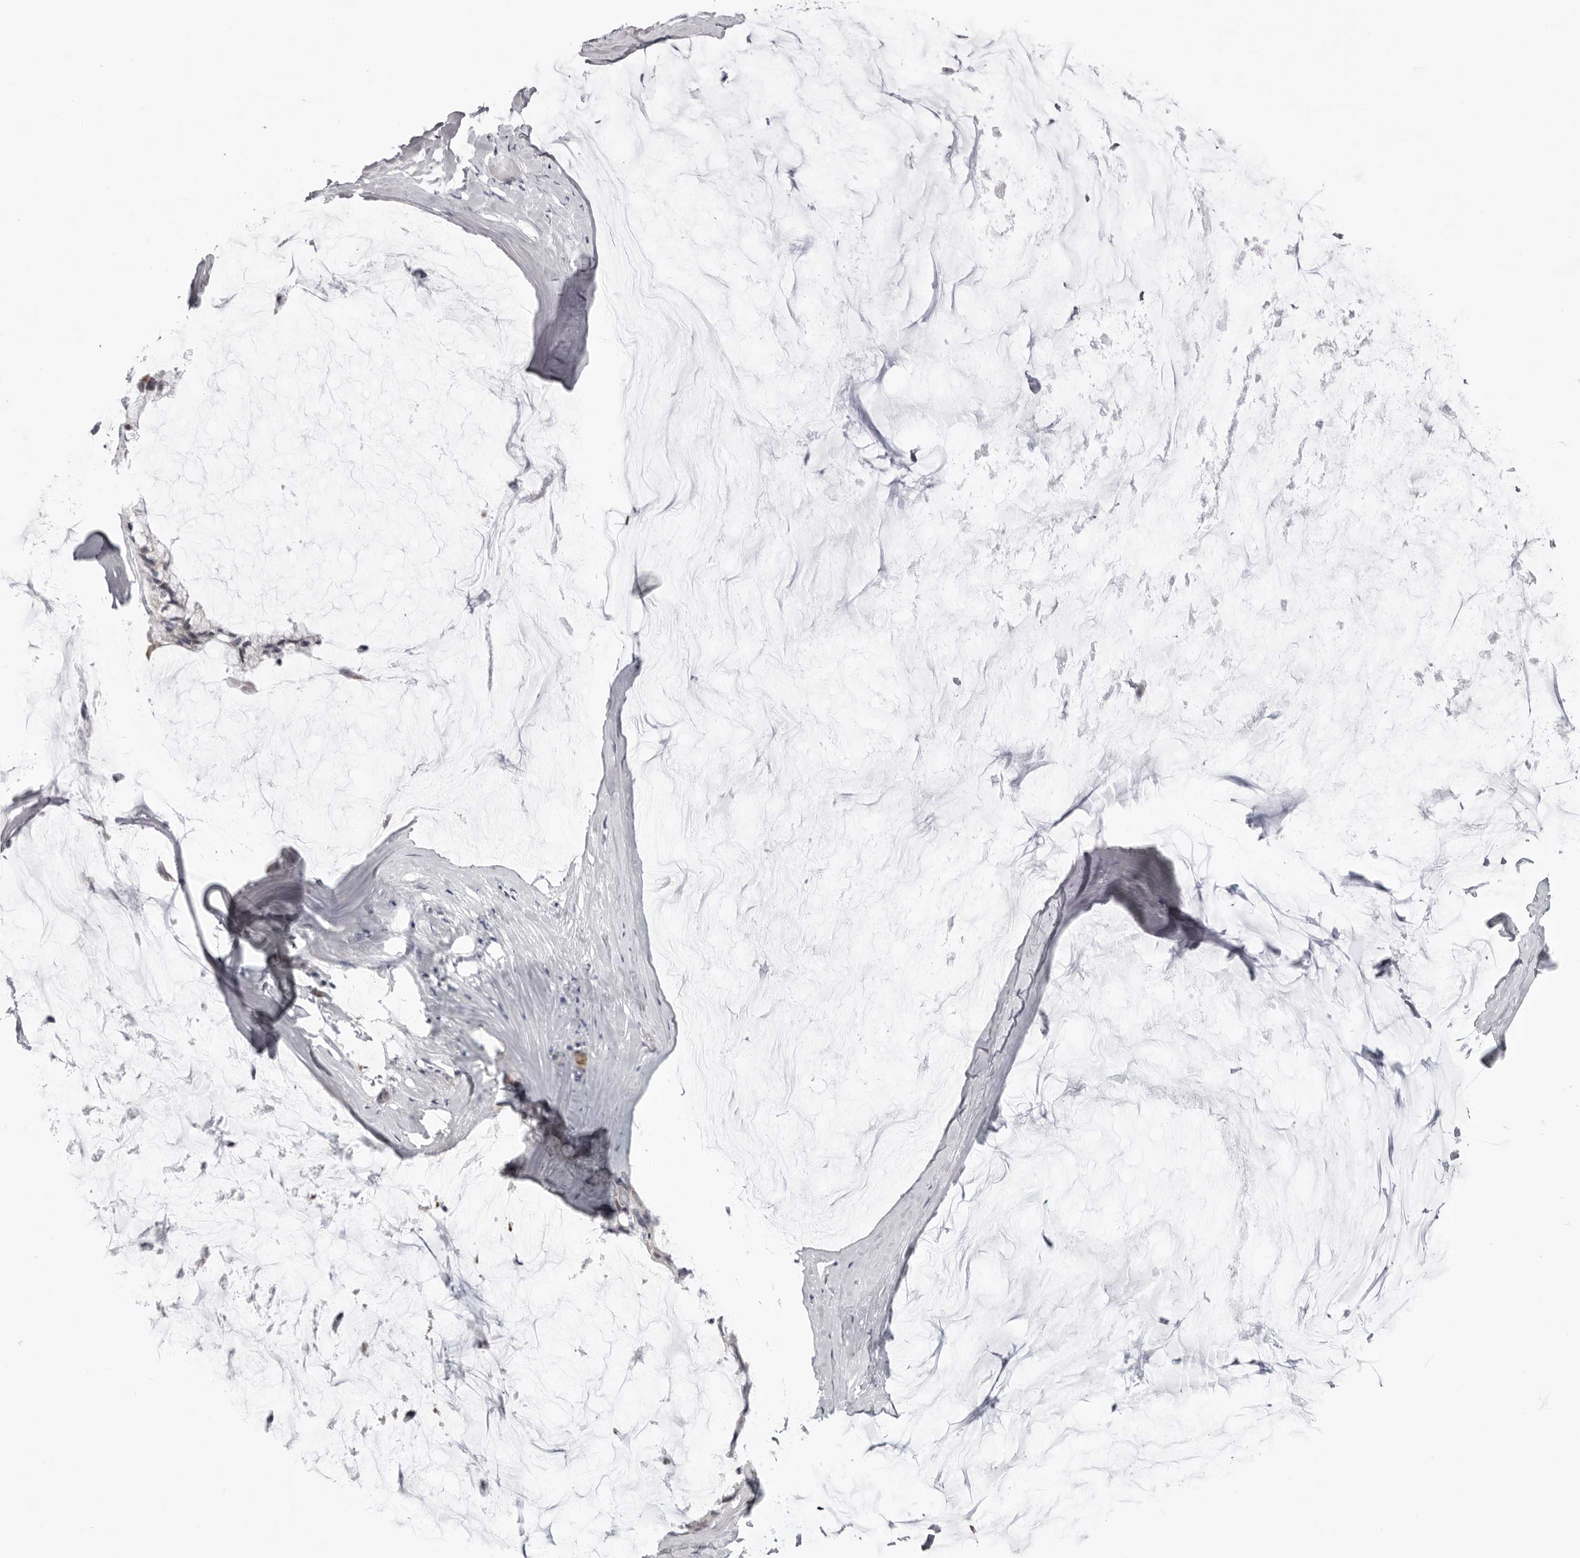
{"staining": {"intensity": "negative", "quantity": "none", "location": "none"}, "tissue": "ovarian cancer", "cell_type": "Tumor cells", "image_type": "cancer", "snomed": [{"axis": "morphology", "description": "Cystadenocarcinoma, mucinous, NOS"}, {"axis": "topography", "description": "Ovary"}], "caption": "Human mucinous cystadenocarcinoma (ovarian) stained for a protein using immunohistochemistry demonstrates no expression in tumor cells.", "gene": "SUGCT", "patient": {"sex": "female", "age": 39}}